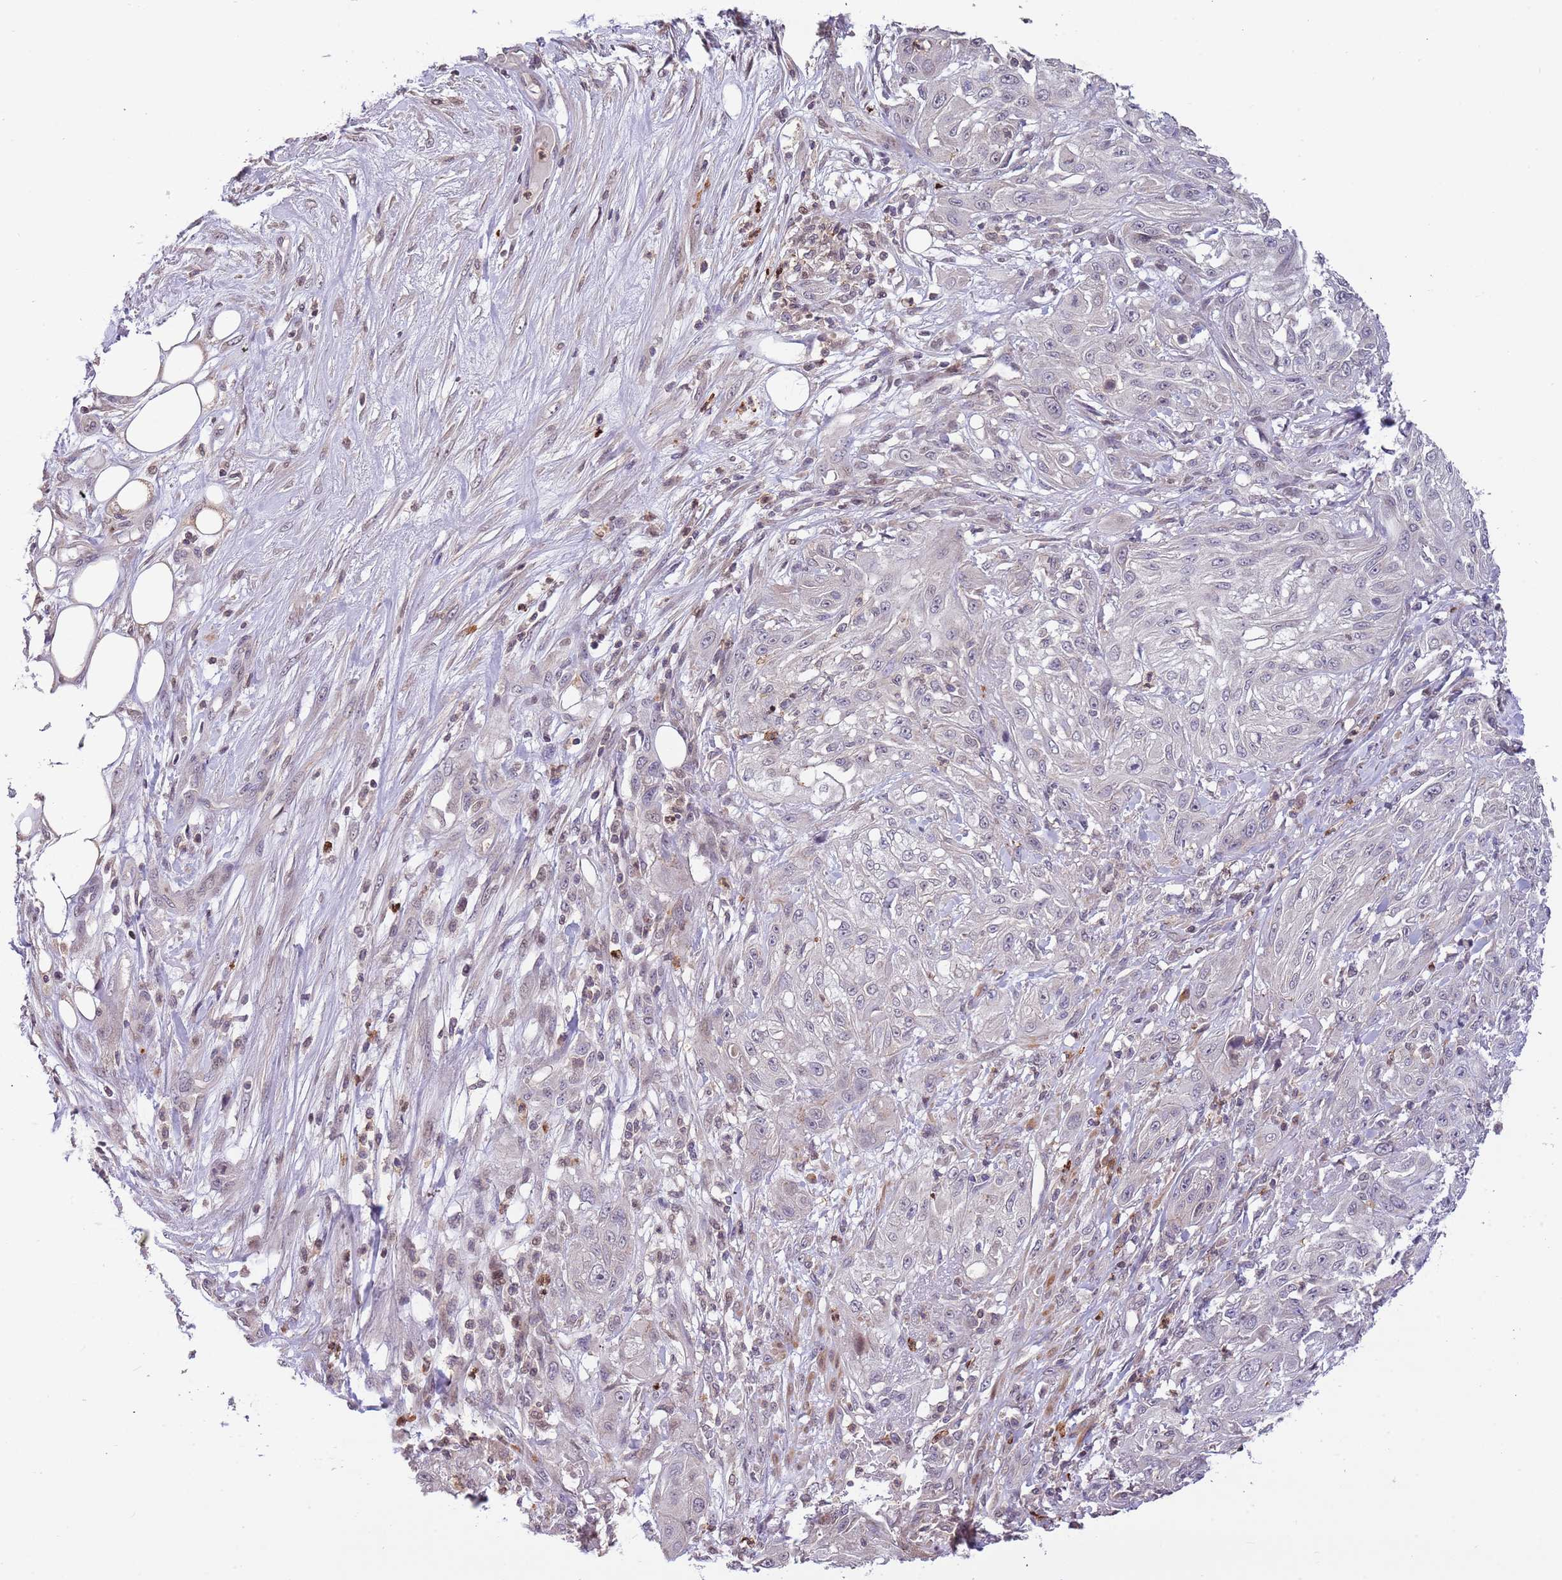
{"staining": {"intensity": "negative", "quantity": "none", "location": "none"}, "tissue": "skin cancer", "cell_type": "Tumor cells", "image_type": "cancer", "snomed": [{"axis": "morphology", "description": "Squamous cell carcinoma, NOS"}, {"axis": "morphology", "description": "Squamous cell carcinoma, metastatic, NOS"}, {"axis": "topography", "description": "Skin"}, {"axis": "topography", "description": "Lymph node"}], "caption": "The image exhibits no staining of tumor cells in skin cancer.", "gene": "SLC16A4", "patient": {"sex": "male", "age": 75}}